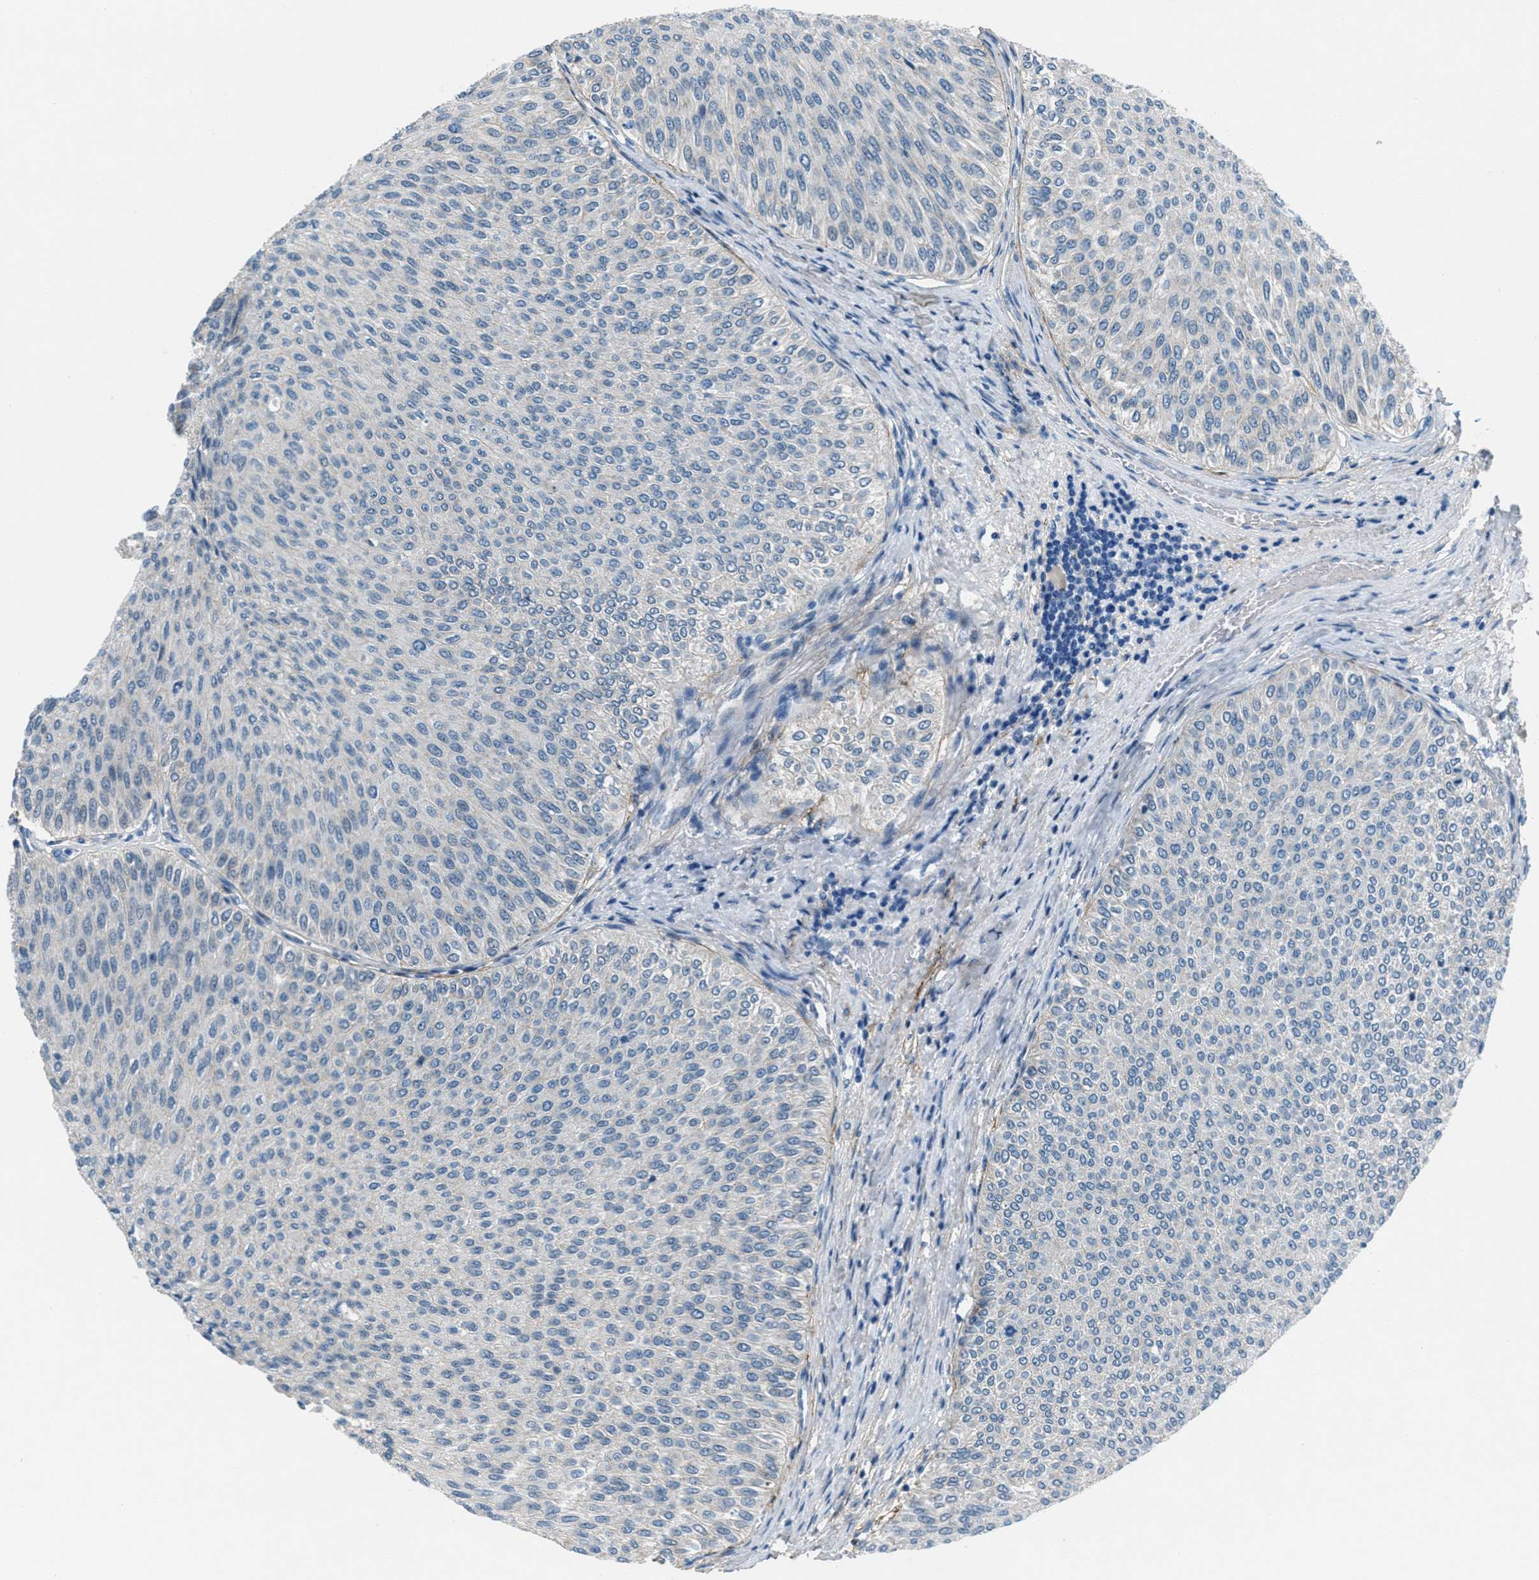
{"staining": {"intensity": "negative", "quantity": "none", "location": "none"}, "tissue": "urothelial cancer", "cell_type": "Tumor cells", "image_type": "cancer", "snomed": [{"axis": "morphology", "description": "Urothelial carcinoma, Low grade"}, {"axis": "topography", "description": "Urinary bladder"}], "caption": "This is a image of IHC staining of low-grade urothelial carcinoma, which shows no positivity in tumor cells. Nuclei are stained in blue.", "gene": "FBN1", "patient": {"sex": "male", "age": 78}}